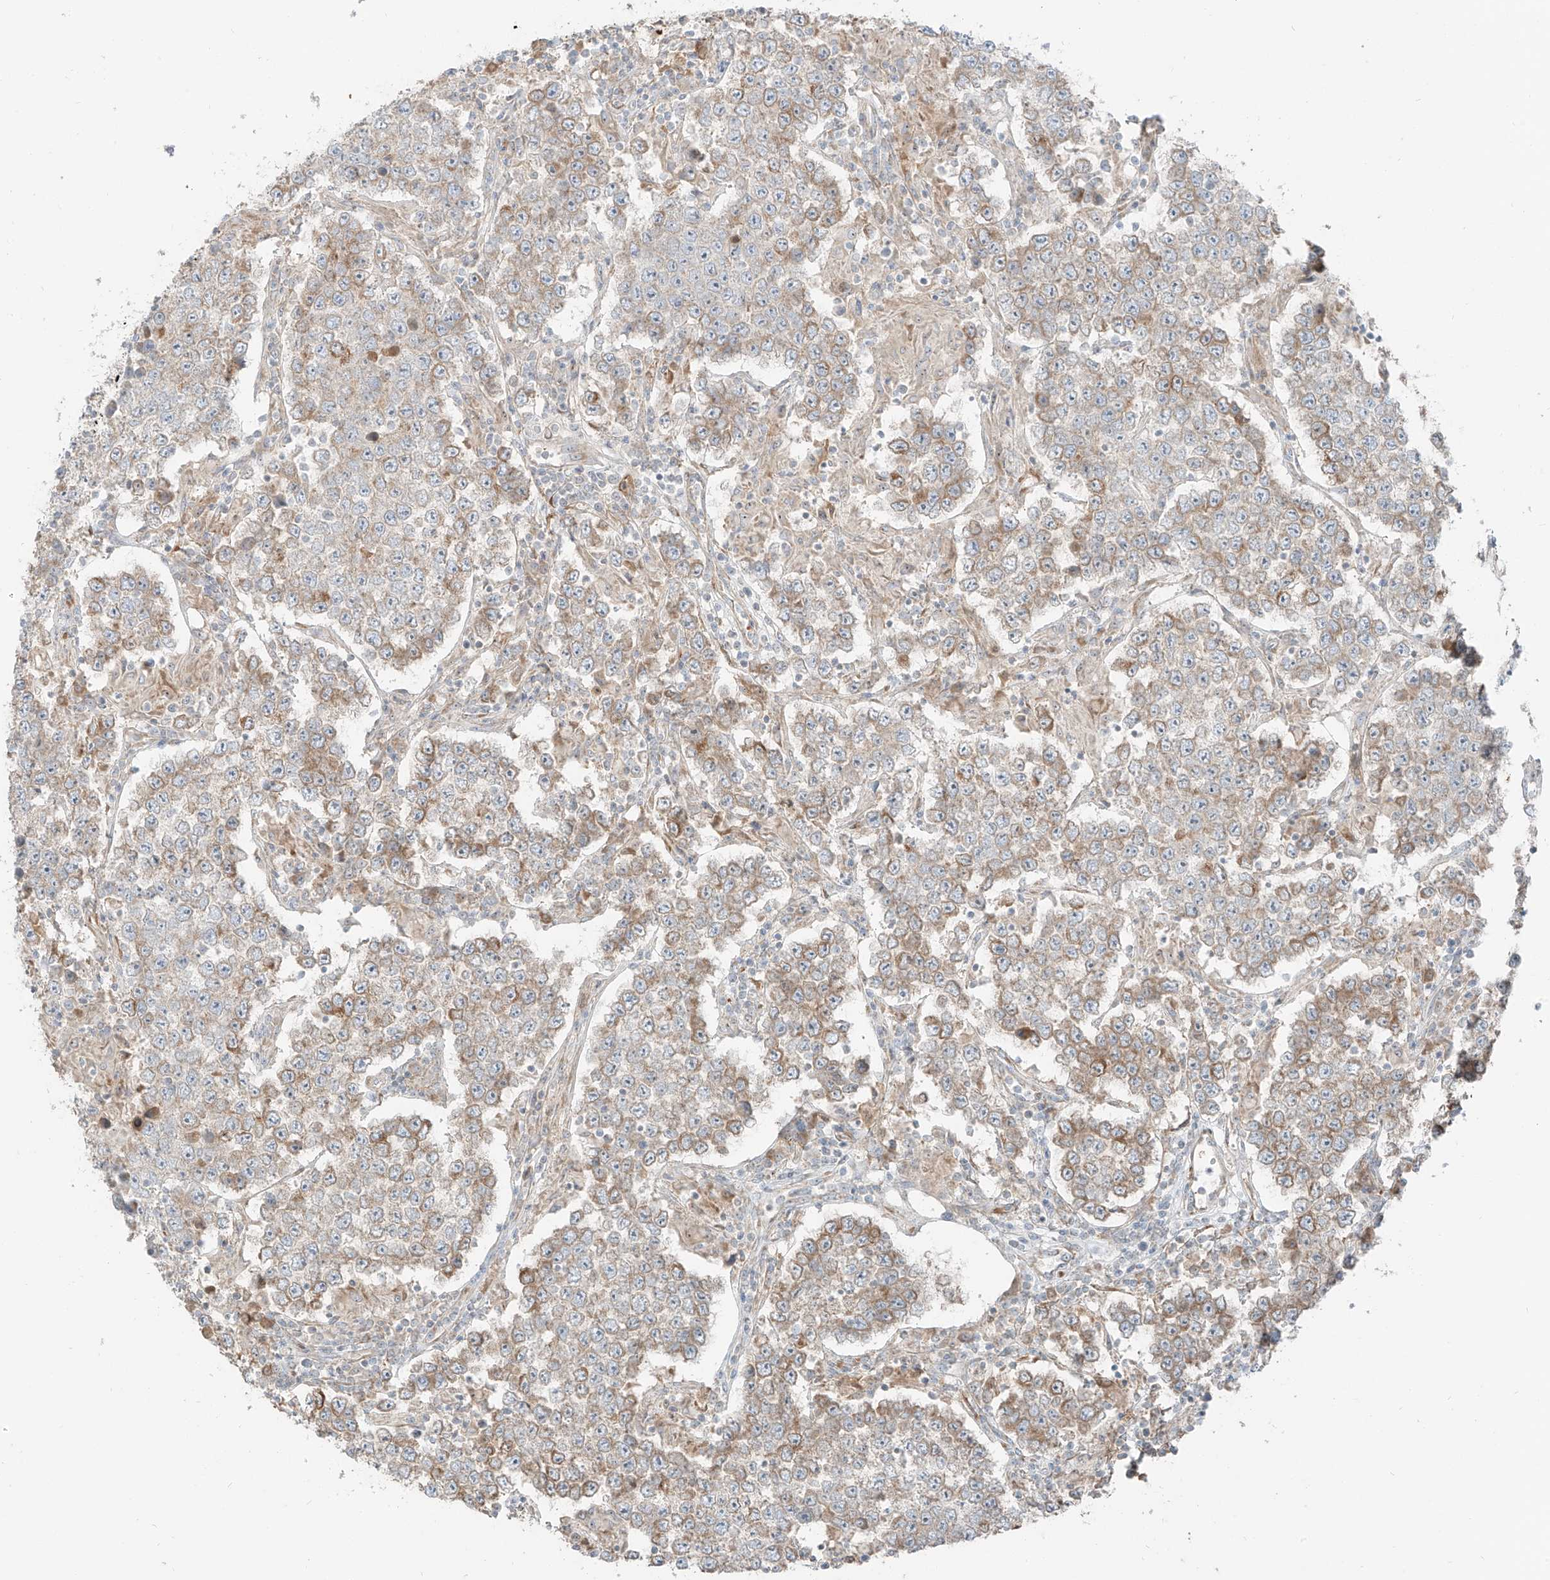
{"staining": {"intensity": "weak", "quantity": "25%-75%", "location": "cytoplasmic/membranous"}, "tissue": "testis cancer", "cell_type": "Tumor cells", "image_type": "cancer", "snomed": [{"axis": "morphology", "description": "Normal tissue, NOS"}, {"axis": "morphology", "description": "Urothelial carcinoma, High grade"}, {"axis": "morphology", "description": "Seminoma, NOS"}, {"axis": "morphology", "description": "Carcinoma, Embryonal, NOS"}, {"axis": "topography", "description": "Urinary bladder"}, {"axis": "topography", "description": "Testis"}], "caption": "About 25%-75% of tumor cells in seminoma (testis) display weak cytoplasmic/membranous protein staining as visualized by brown immunohistochemical staining.", "gene": "FSTL1", "patient": {"sex": "male", "age": 41}}